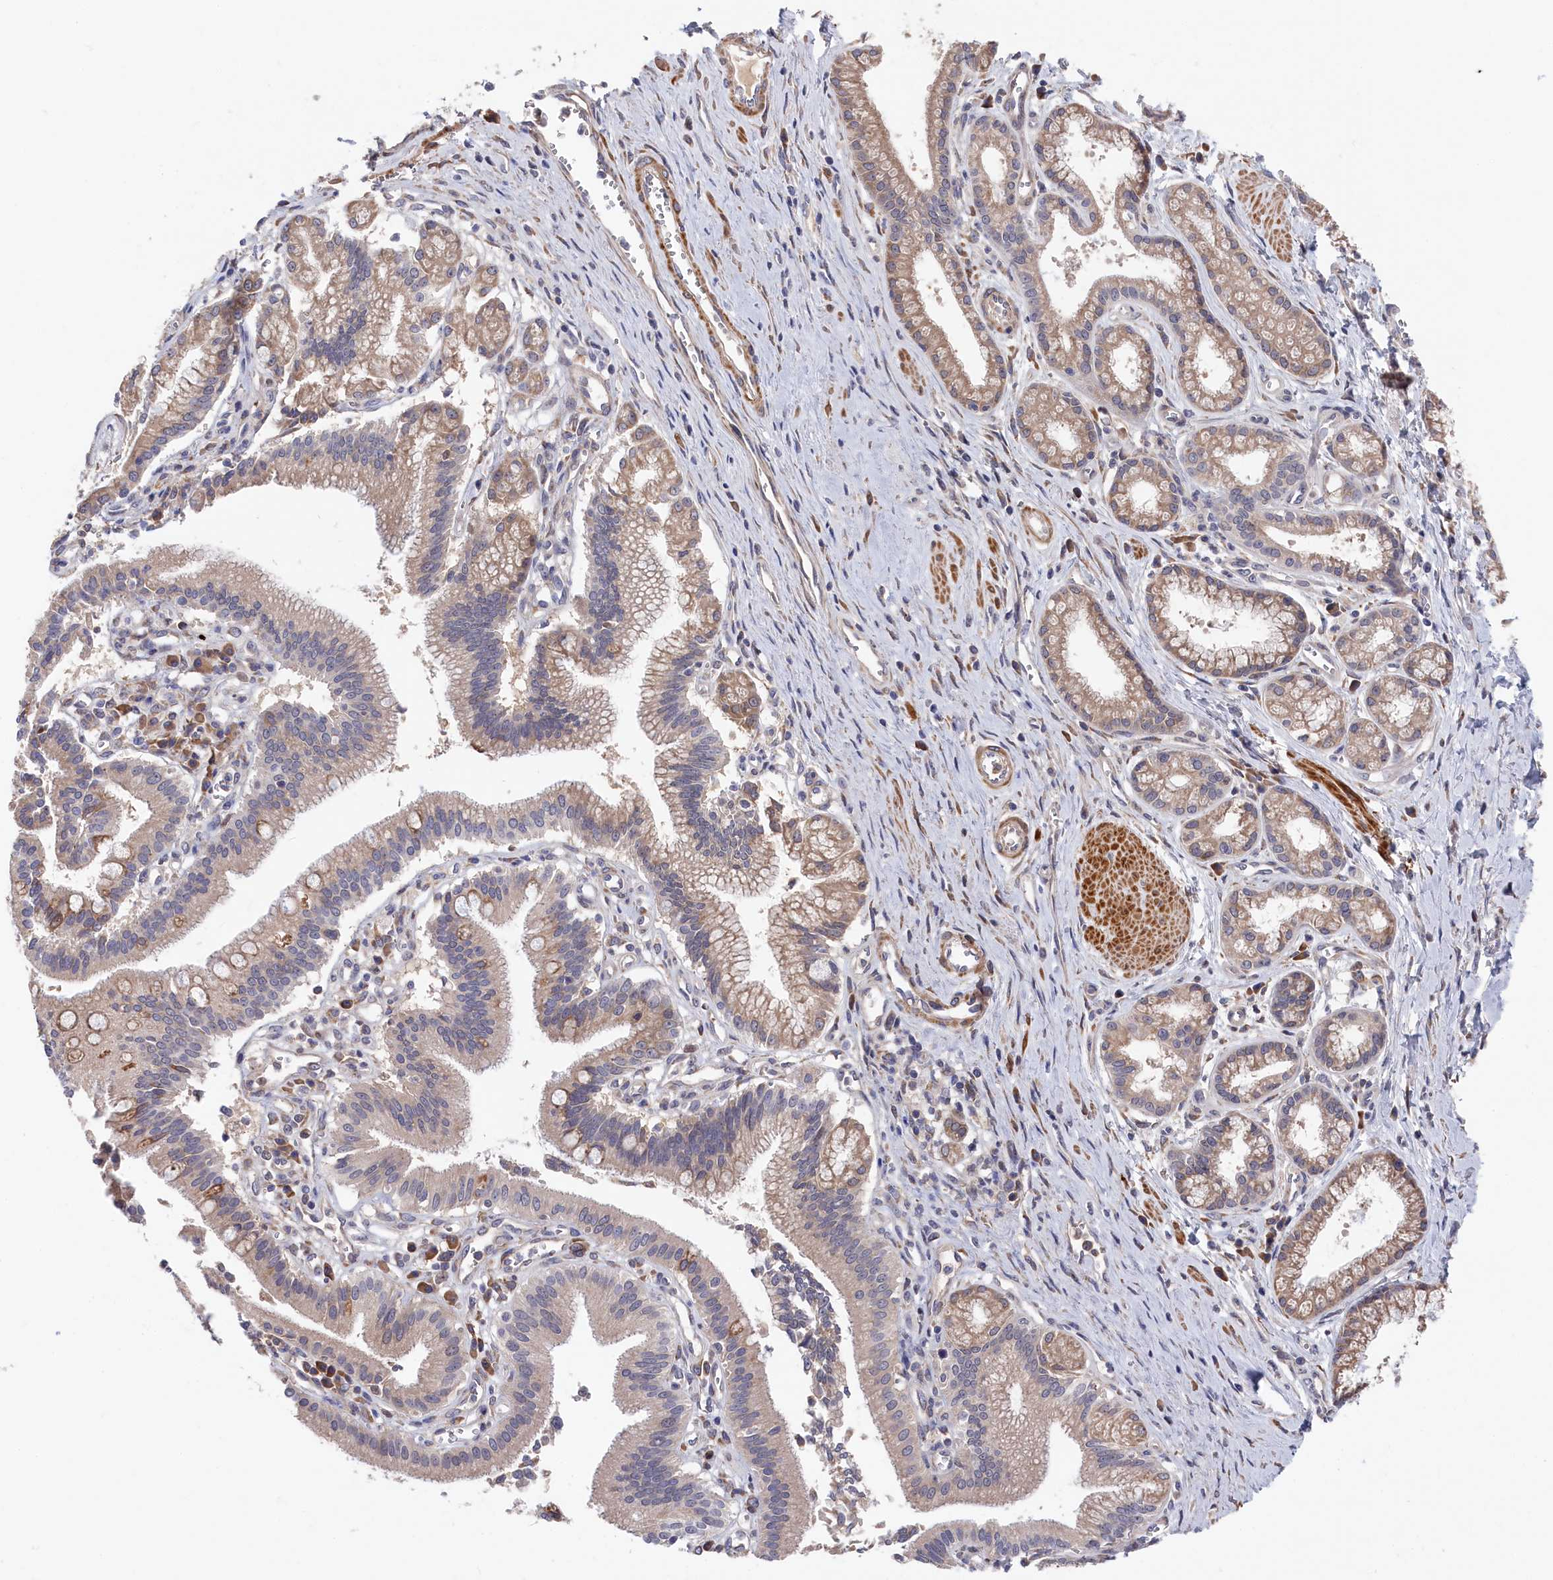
{"staining": {"intensity": "weak", "quantity": "25%-75%", "location": "cytoplasmic/membranous"}, "tissue": "pancreatic cancer", "cell_type": "Tumor cells", "image_type": "cancer", "snomed": [{"axis": "morphology", "description": "Adenocarcinoma, NOS"}, {"axis": "topography", "description": "Pancreas"}], "caption": "Adenocarcinoma (pancreatic) stained with a brown dye demonstrates weak cytoplasmic/membranous positive positivity in about 25%-75% of tumor cells.", "gene": "CYB5D2", "patient": {"sex": "male", "age": 78}}